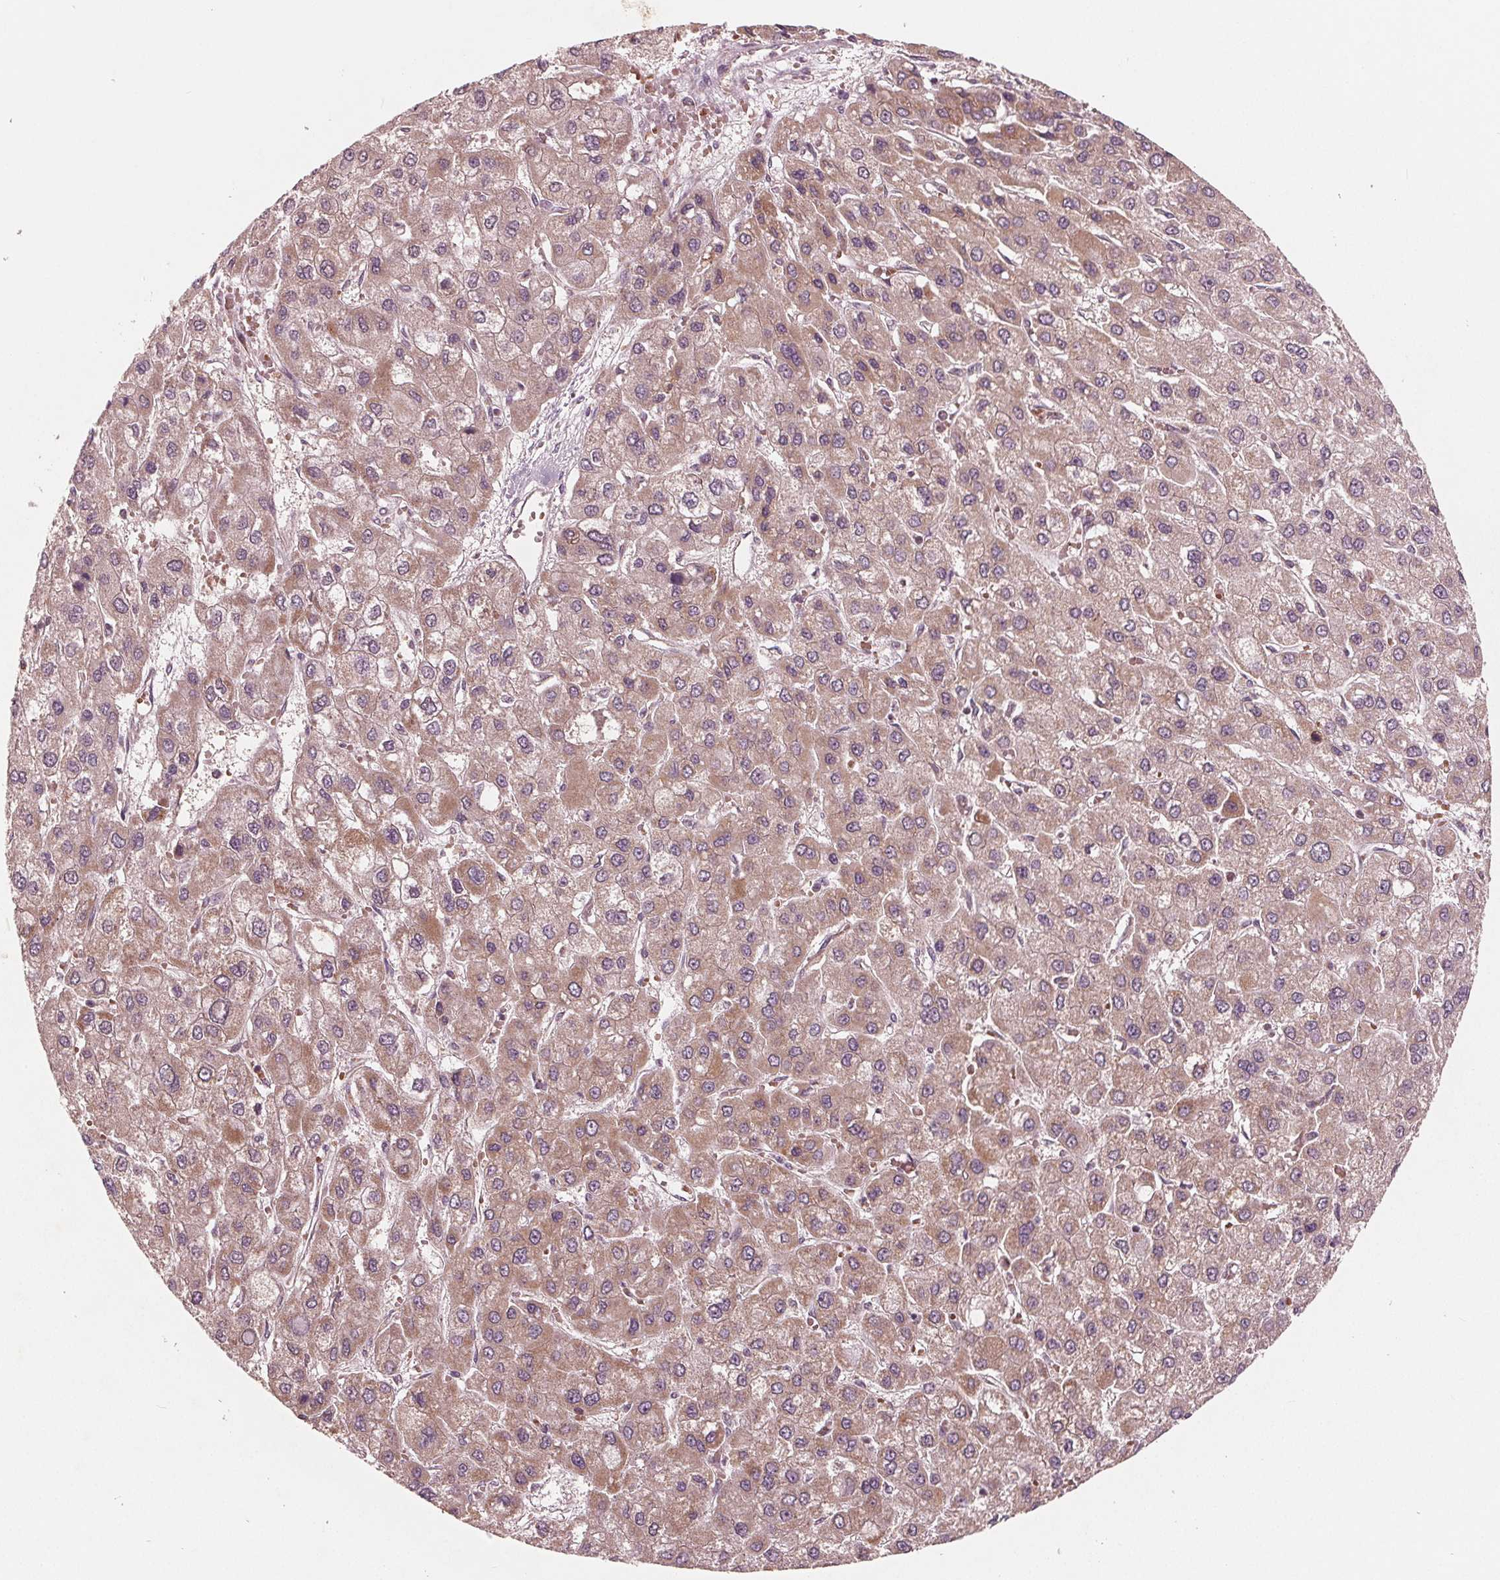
{"staining": {"intensity": "weak", "quantity": ">75%", "location": "cytoplasmic/membranous"}, "tissue": "liver cancer", "cell_type": "Tumor cells", "image_type": "cancer", "snomed": [{"axis": "morphology", "description": "Carcinoma, Hepatocellular, NOS"}, {"axis": "topography", "description": "Liver"}], "caption": "Protein expression by immunohistochemistry (IHC) reveals weak cytoplasmic/membranous staining in approximately >75% of tumor cells in liver cancer.", "gene": "UBALD1", "patient": {"sex": "female", "age": 41}}